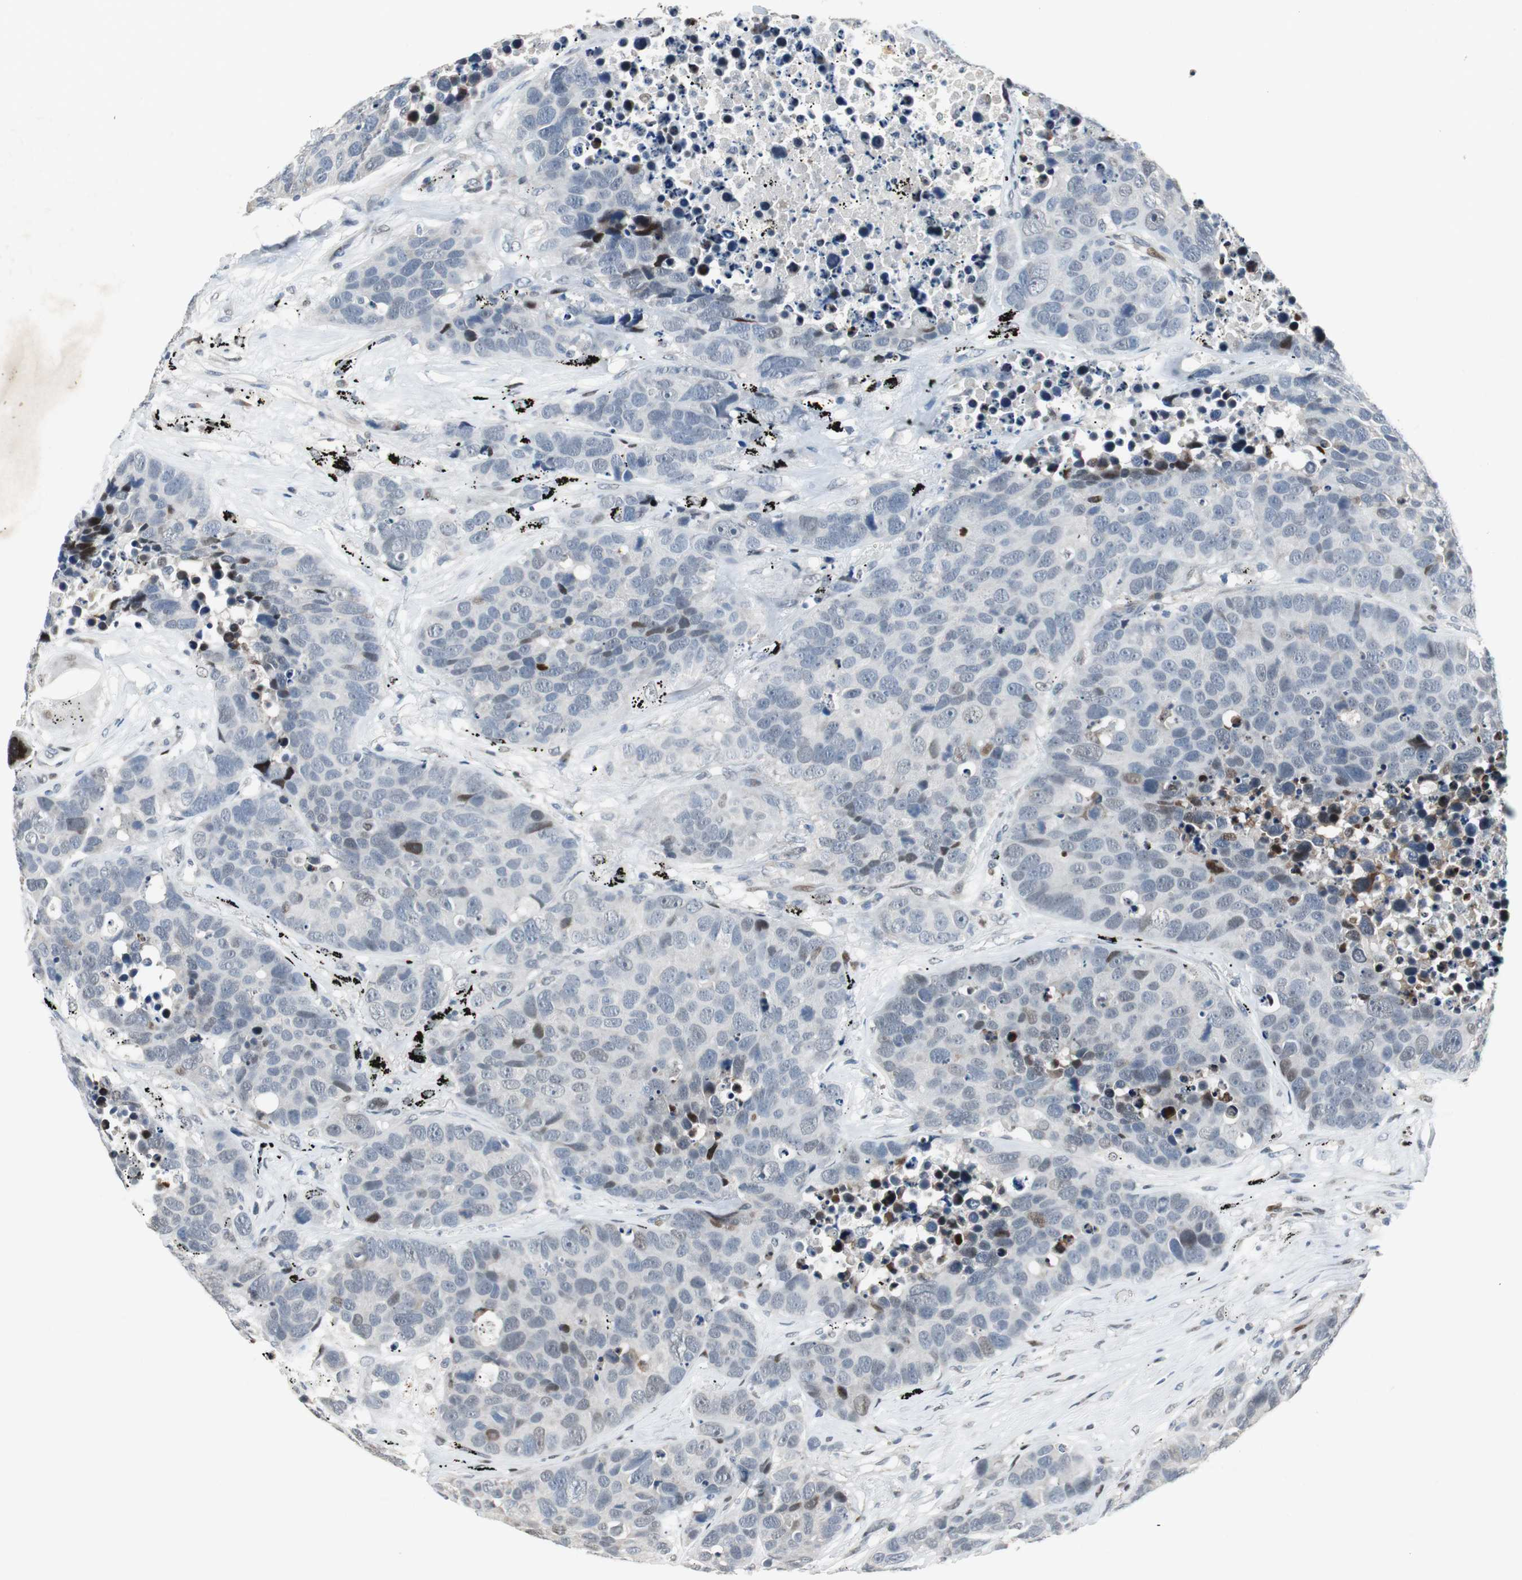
{"staining": {"intensity": "negative", "quantity": "none", "location": "none"}, "tissue": "carcinoid", "cell_type": "Tumor cells", "image_type": "cancer", "snomed": [{"axis": "morphology", "description": "Carcinoid, malignant, NOS"}, {"axis": "topography", "description": "Lung"}], "caption": "Immunohistochemical staining of human carcinoid (malignant) demonstrates no significant expression in tumor cells.", "gene": "AJUBA", "patient": {"sex": "male", "age": 60}}